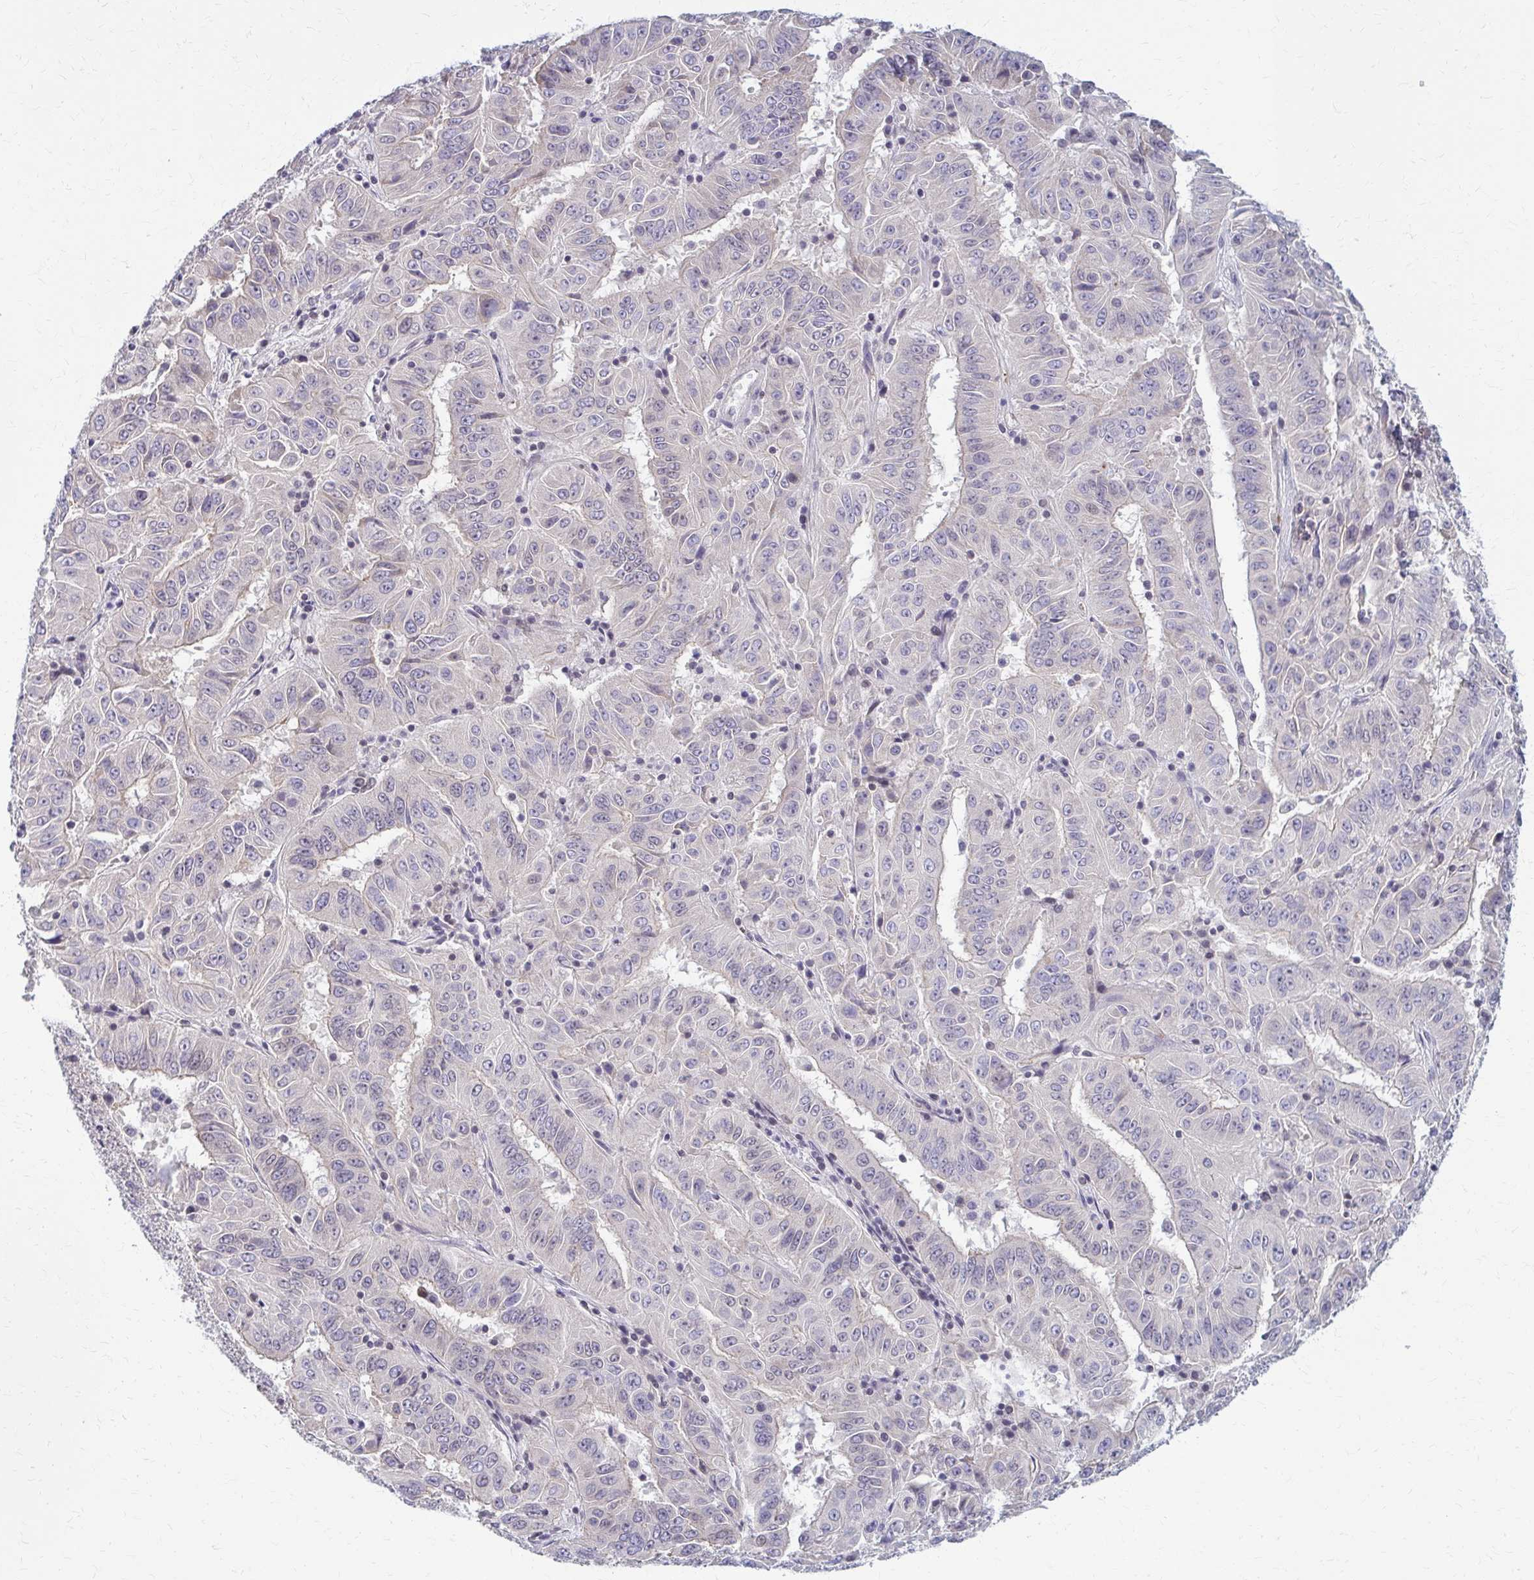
{"staining": {"intensity": "negative", "quantity": "none", "location": "none"}, "tissue": "pancreatic cancer", "cell_type": "Tumor cells", "image_type": "cancer", "snomed": [{"axis": "morphology", "description": "Adenocarcinoma, NOS"}, {"axis": "topography", "description": "Pancreas"}], "caption": "There is no significant staining in tumor cells of pancreatic cancer (adenocarcinoma). Brightfield microscopy of immunohistochemistry (IHC) stained with DAB (3,3'-diaminobenzidine) (brown) and hematoxylin (blue), captured at high magnification.", "gene": "MCRIP2", "patient": {"sex": "male", "age": 63}}